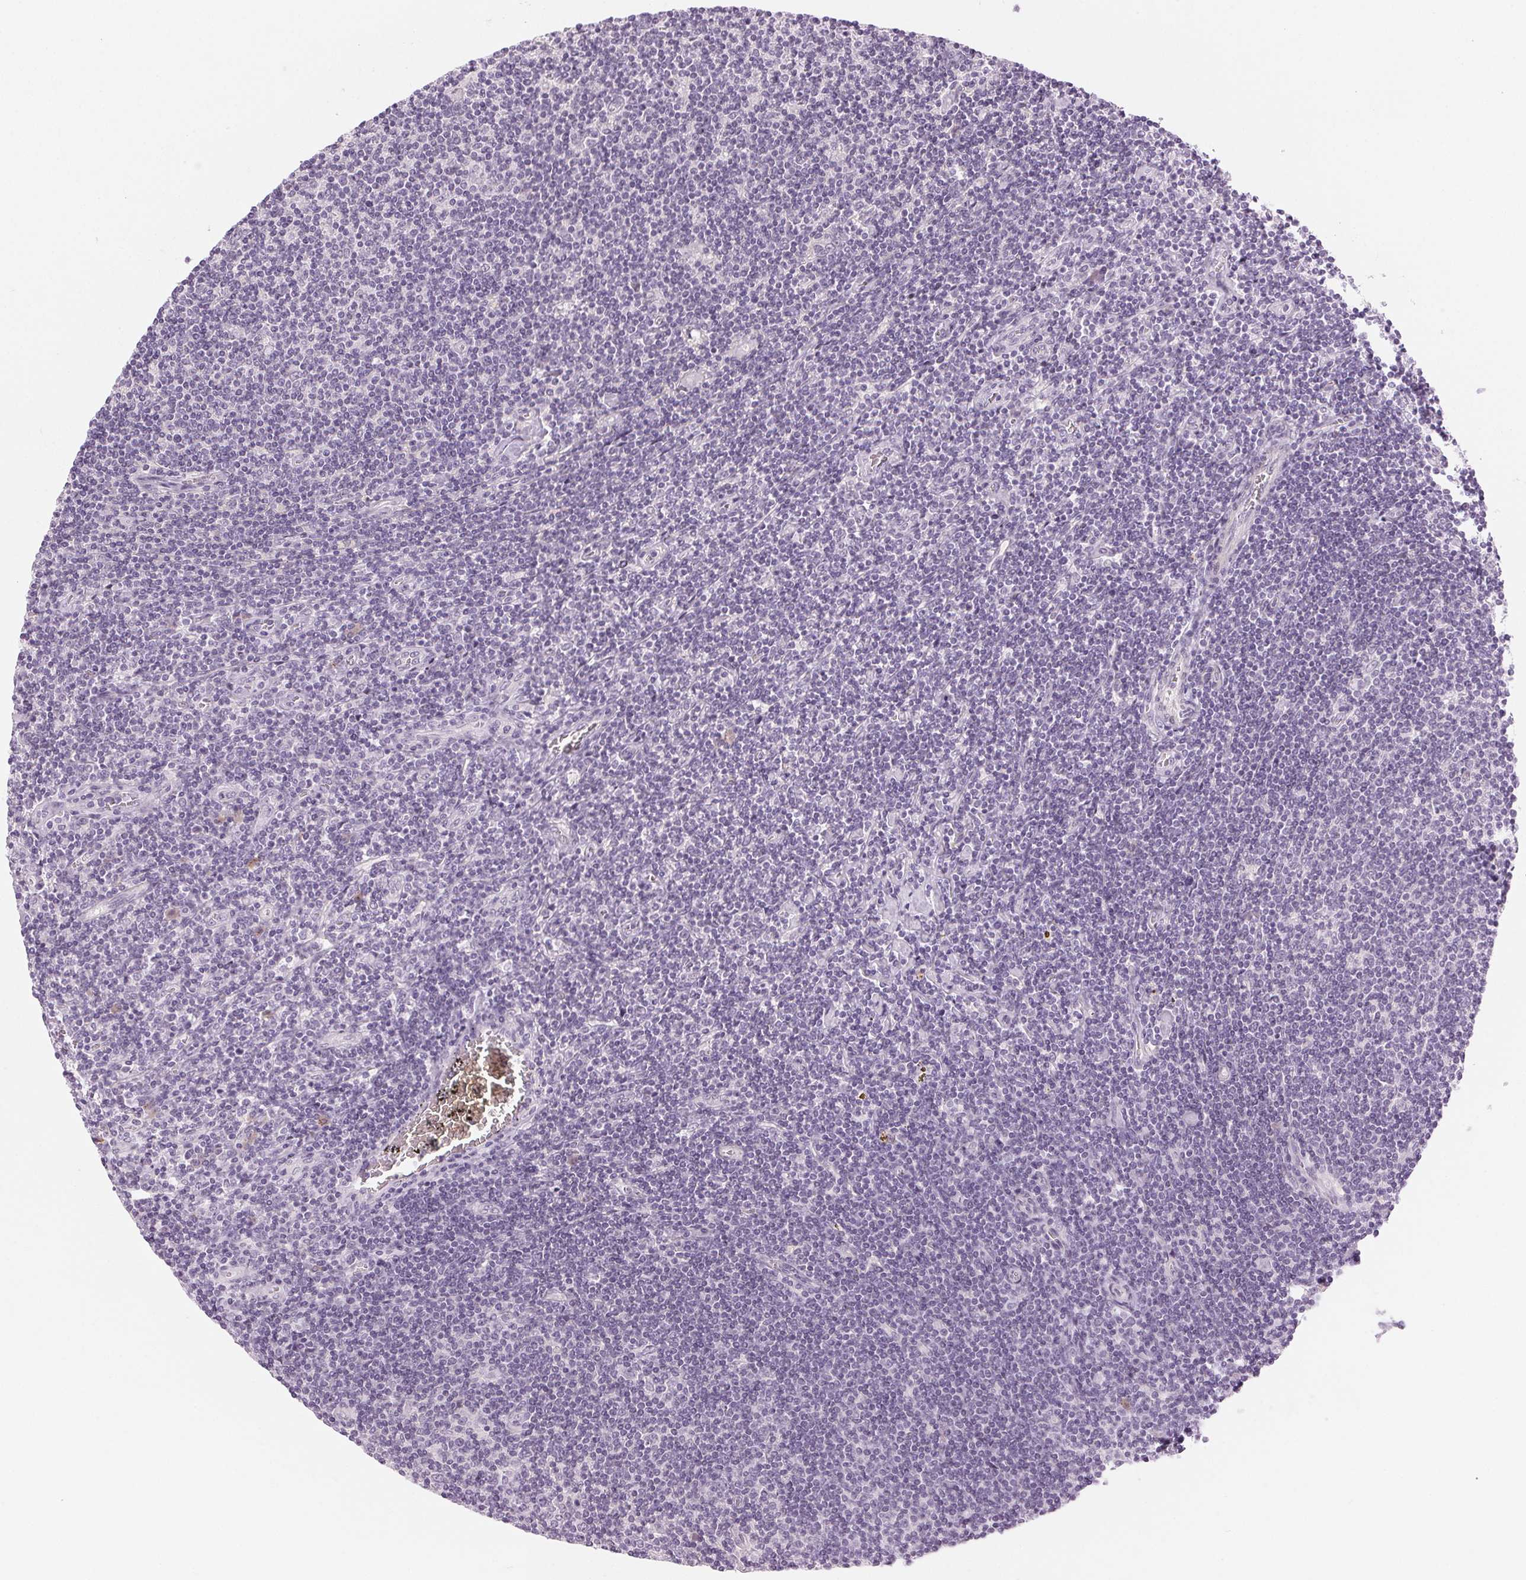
{"staining": {"intensity": "negative", "quantity": "none", "location": "none"}, "tissue": "lymphoma", "cell_type": "Tumor cells", "image_type": "cancer", "snomed": [{"axis": "morphology", "description": "Hodgkin's disease, NOS"}, {"axis": "topography", "description": "Lymph node"}], "caption": "This photomicrograph is of Hodgkin's disease stained with IHC to label a protein in brown with the nuclei are counter-stained blue. There is no staining in tumor cells.", "gene": "HSF5", "patient": {"sex": "male", "age": 40}}